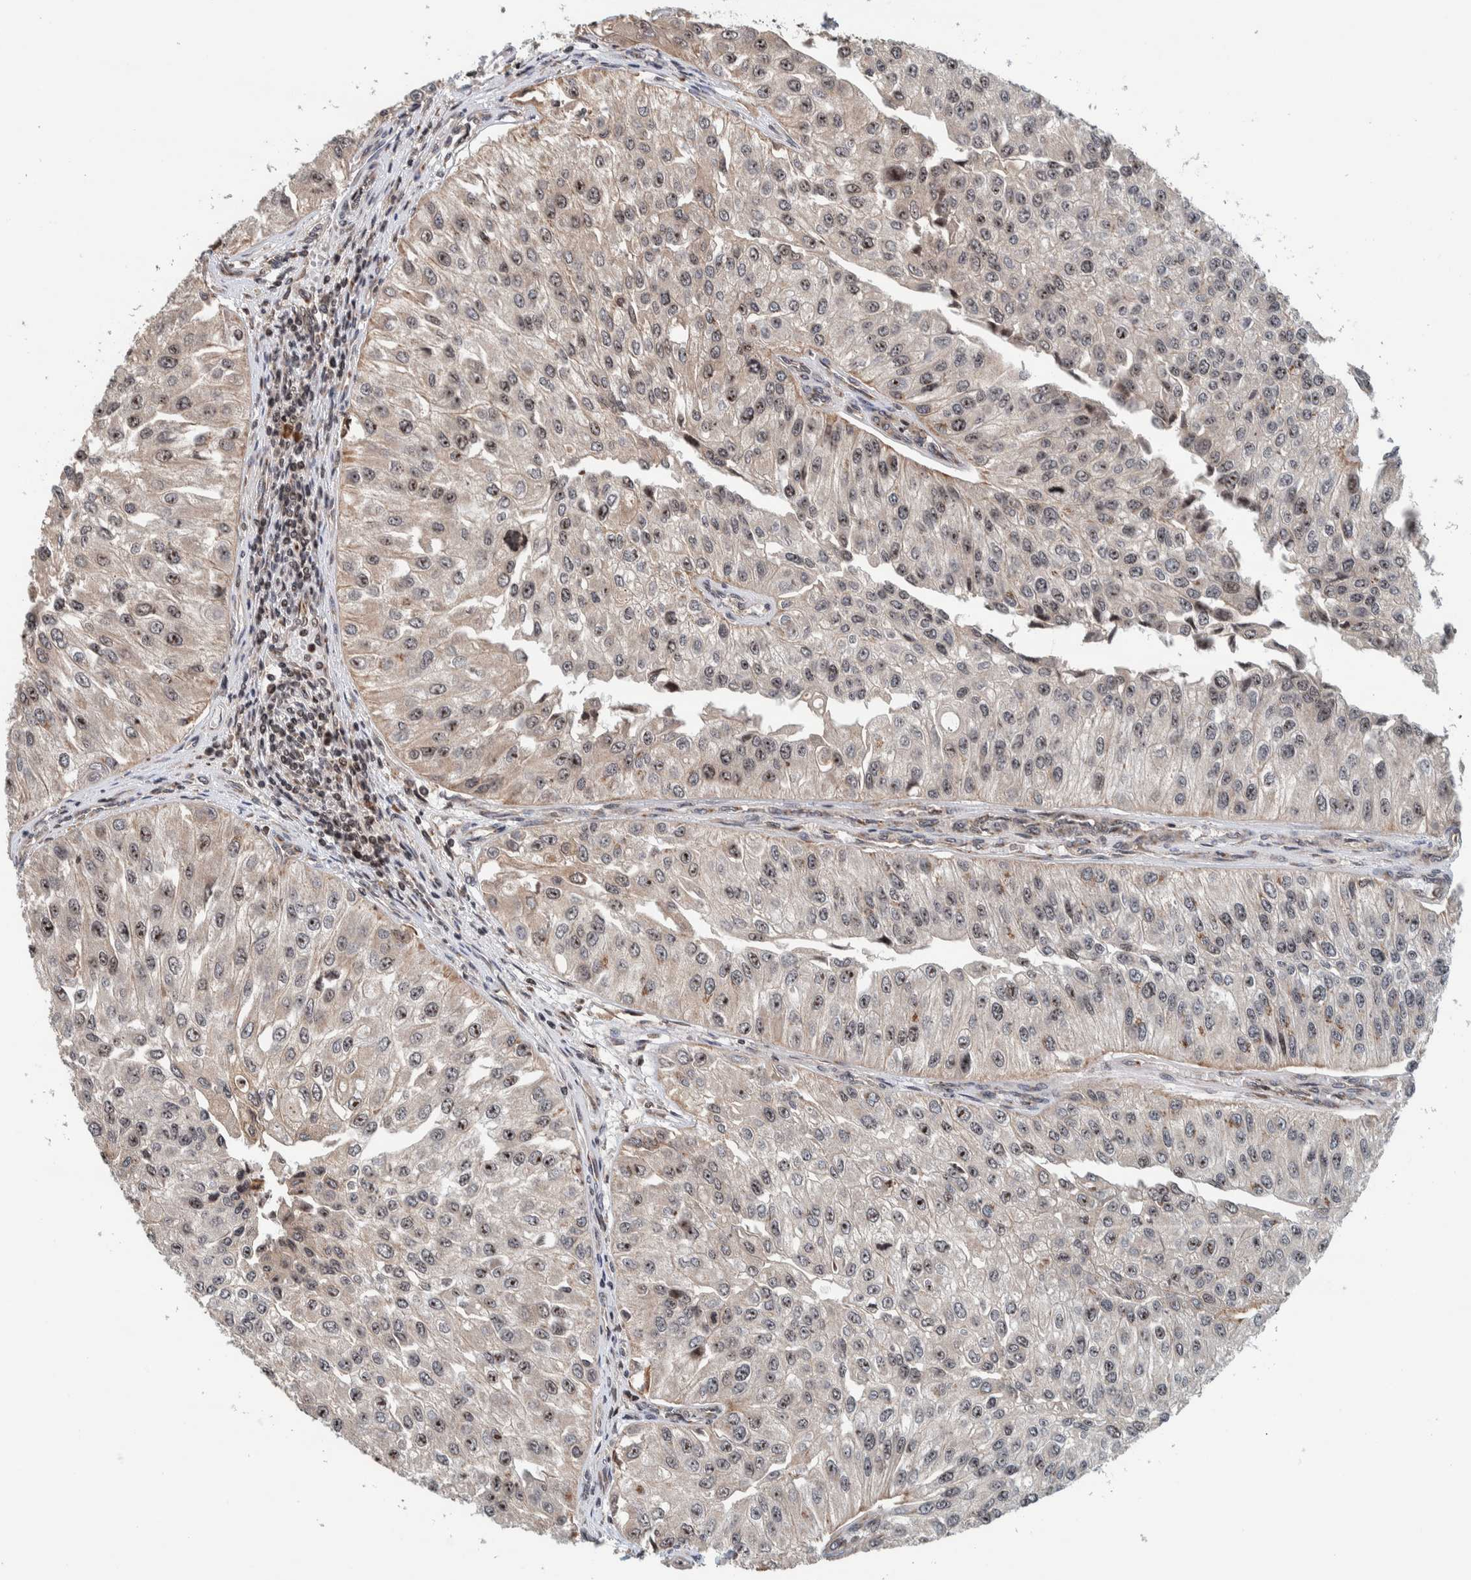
{"staining": {"intensity": "weak", "quantity": "<25%", "location": "cytoplasmic/membranous,nuclear"}, "tissue": "urothelial cancer", "cell_type": "Tumor cells", "image_type": "cancer", "snomed": [{"axis": "morphology", "description": "Urothelial carcinoma, High grade"}, {"axis": "topography", "description": "Kidney"}, {"axis": "topography", "description": "Urinary bladder"}], "caption": "There is no significant expression in tumor cells of high-grade urothelial carcinoma.", "gene": "CCDC182", "patient": {"sex": "male", "age": 77}}